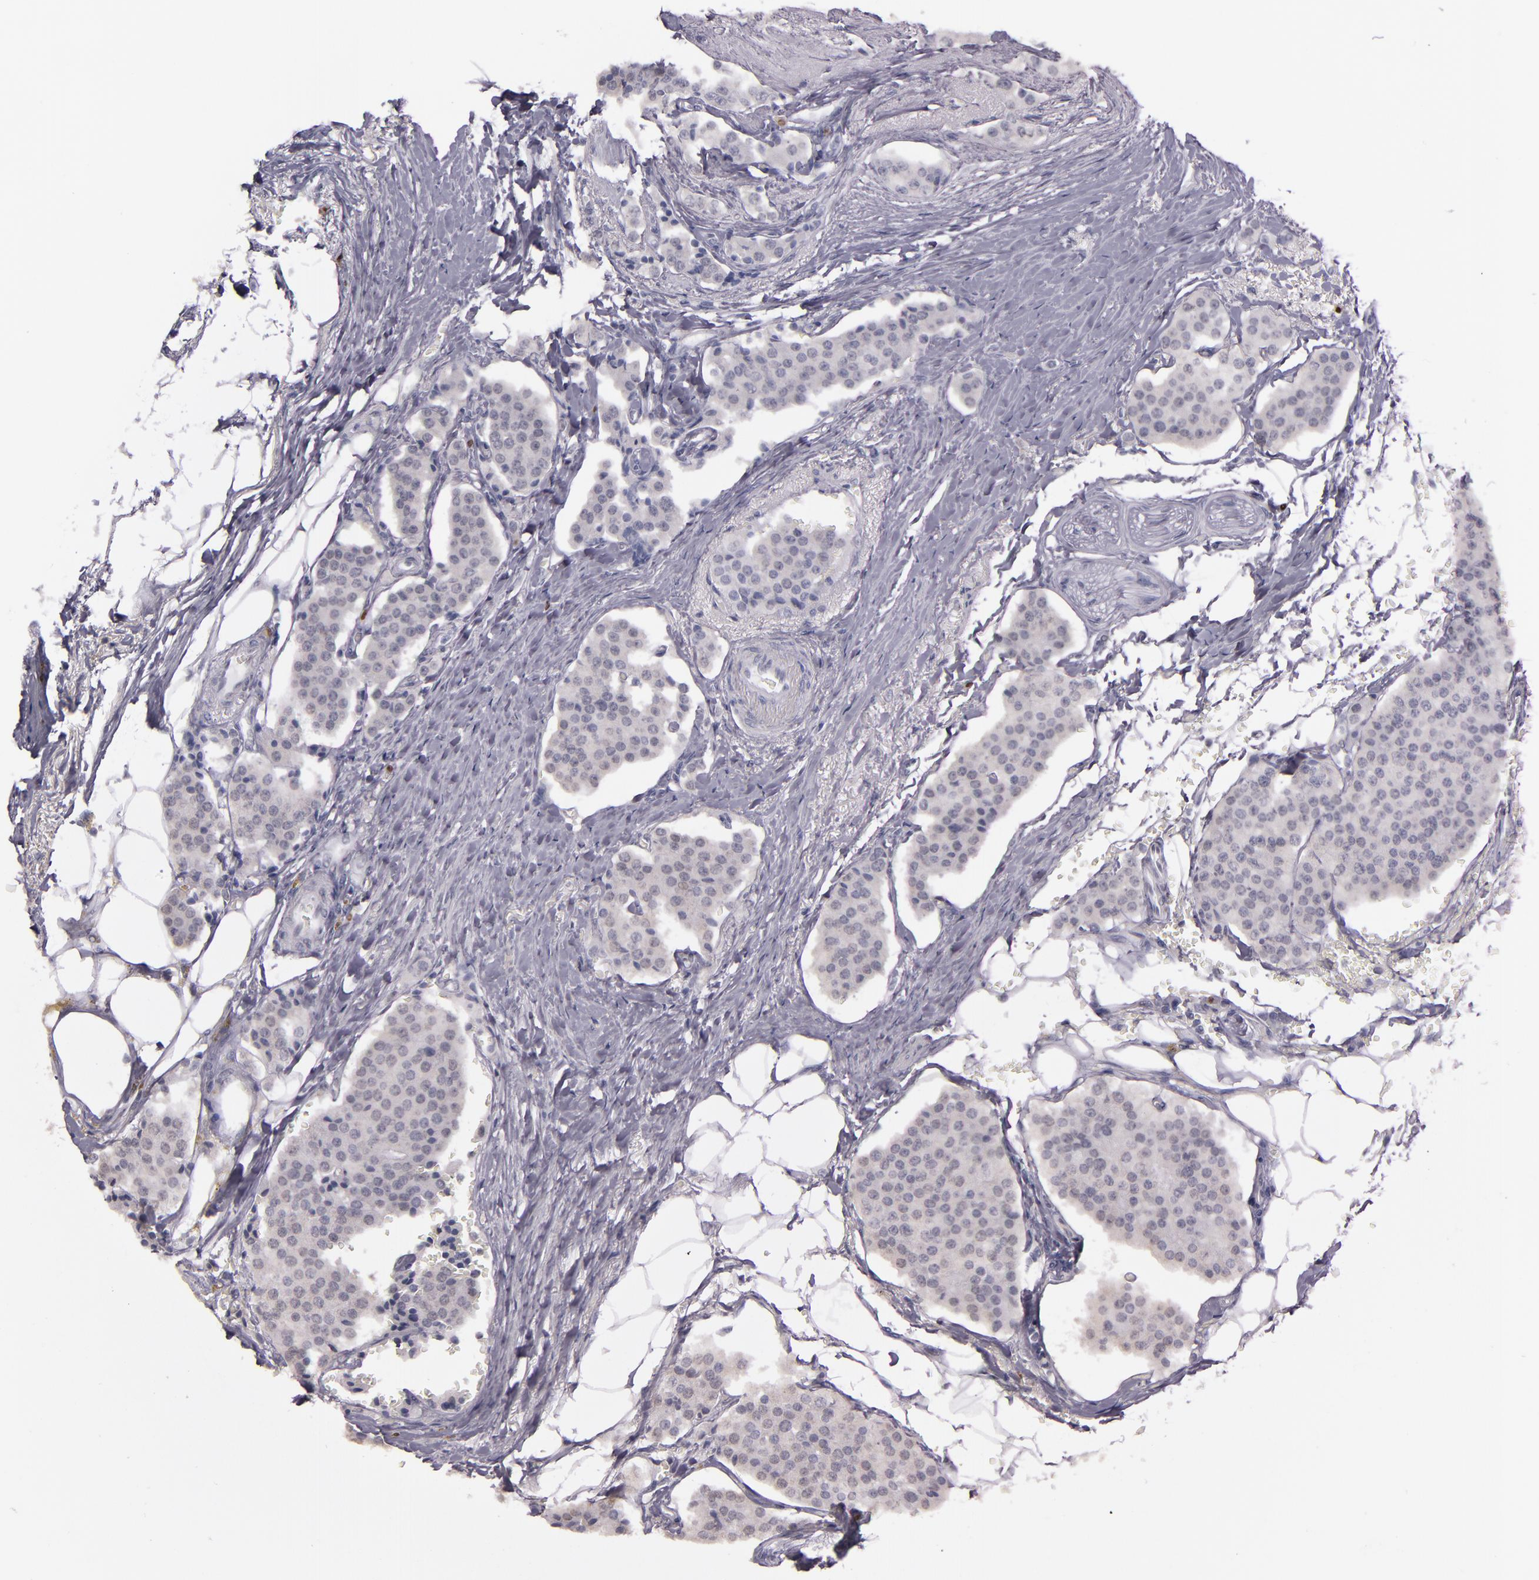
{"staining": {"intensity": "negative", "quantity": "none", "location": "none"}, "tissue": "carcinoid", "cell_type": "Tumor cells", "image_type": "cancer", "snomed": [{"axis": "morphology", "description": "Carcinoid, malignant, NOS"}, {"axis": "topography", "description": "Colon"}], "caption": "Tumor cells are negative for protein expression in human carcinoid.", "gene": "IRF4", "patient": {"sex": "female", "age": 61}}